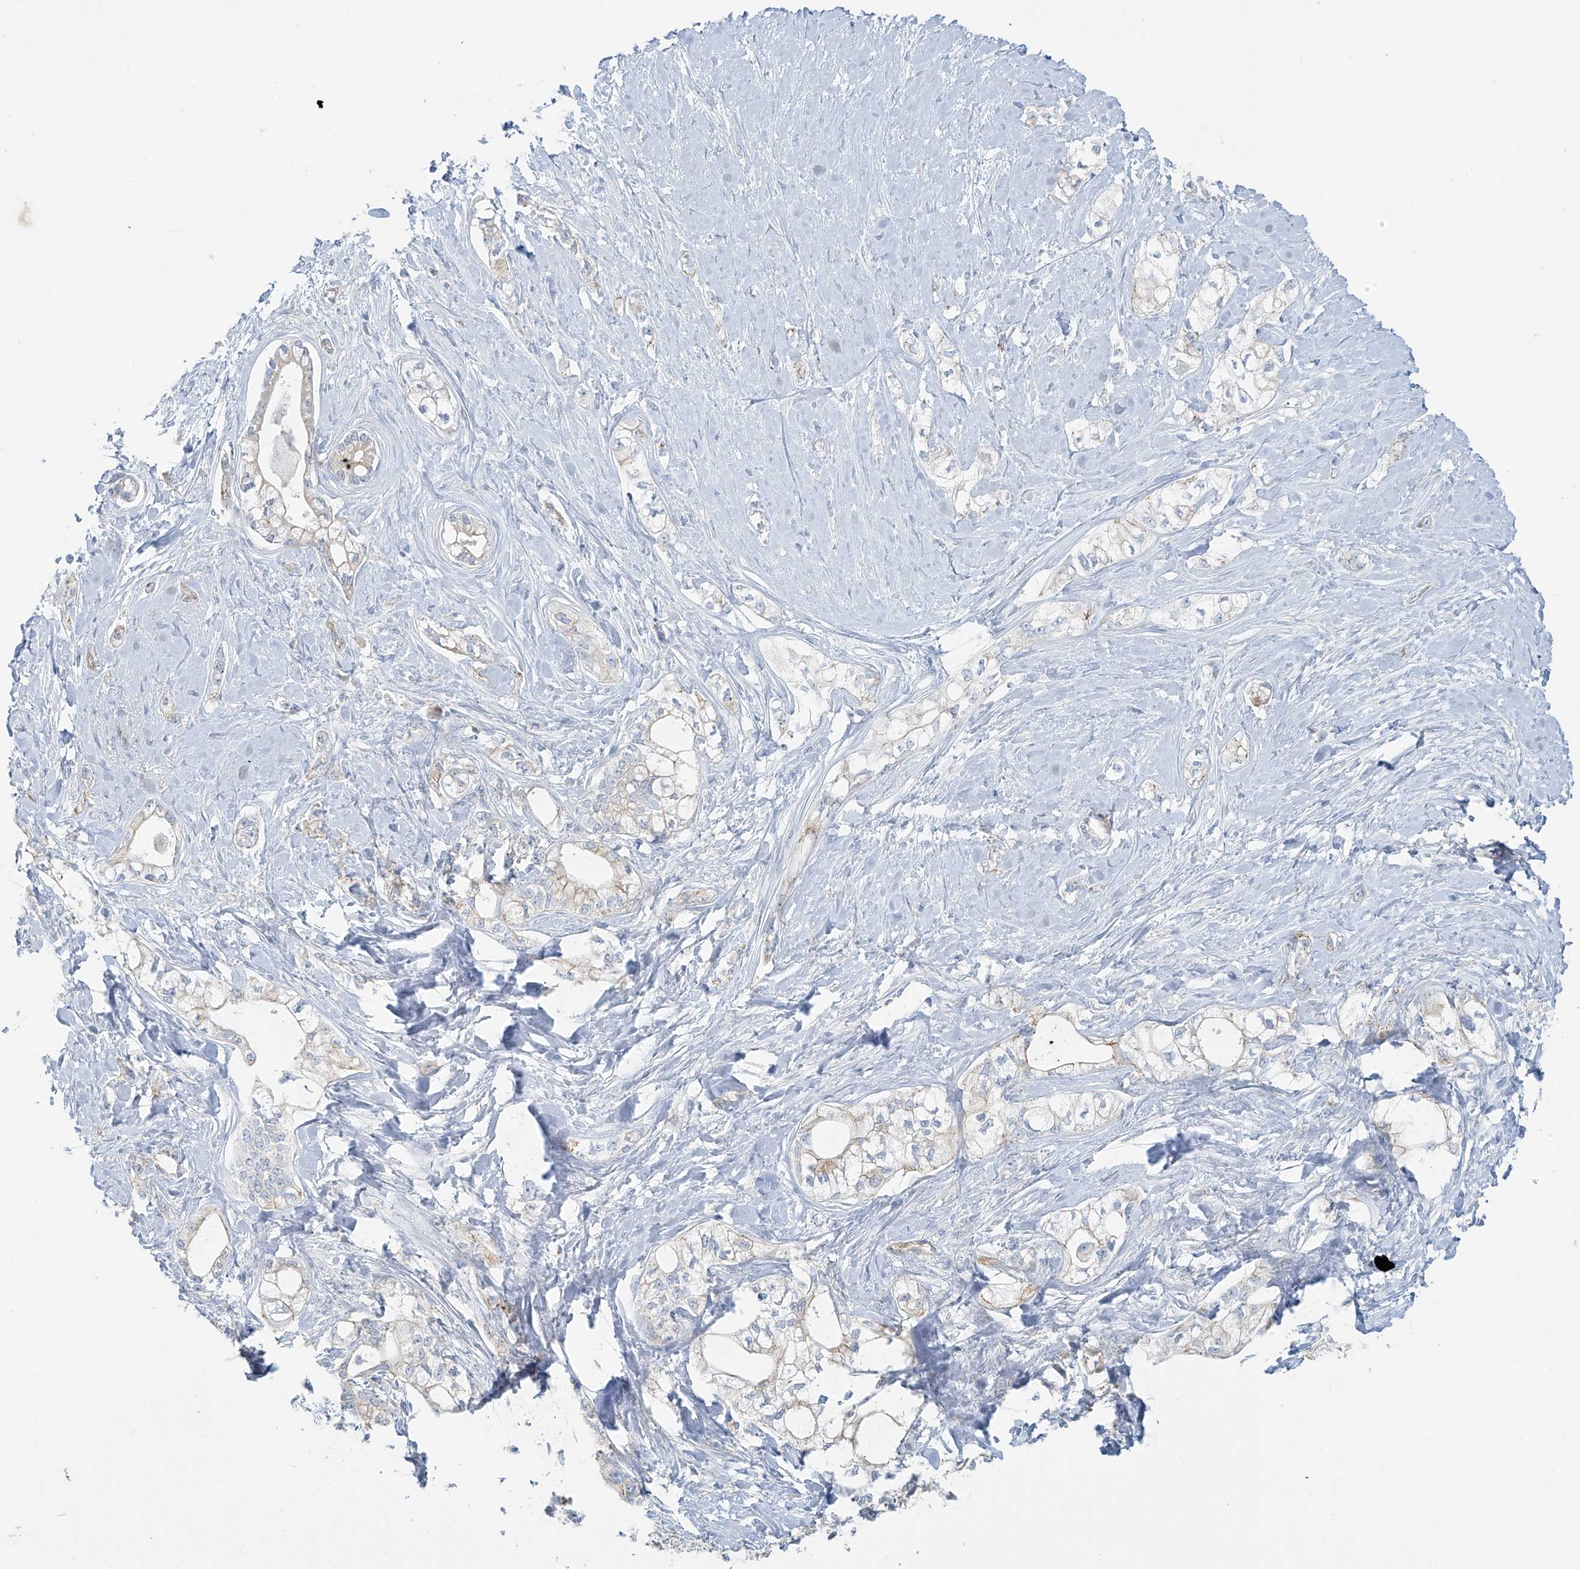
{"staining": {"intensity": "negative", "quantity": "none", "location": "none"}, "tissue": "pancreatic cancer", "cell_type": "Tumor cells", "image_type": "cancer", "snomed": [{"axis": "morphology", "description": "Adenocarcinoma, NOS"}, {"axis": "topography", "description": "Pancreas"}], "caption": "A high-resolution image shows immunohistochemistry (IHC) staining of pancreatic cancer, which shows no significant staining in tumor cells. (Stains: DAB (3,3'-diaminobenzidine) immunohistochemistry with hematoxylin counter stain, Microscopy: brightfield microscopy at high magnification).", "gene": "VAMP5", "patient": {"sex": "male", "age": 70}}